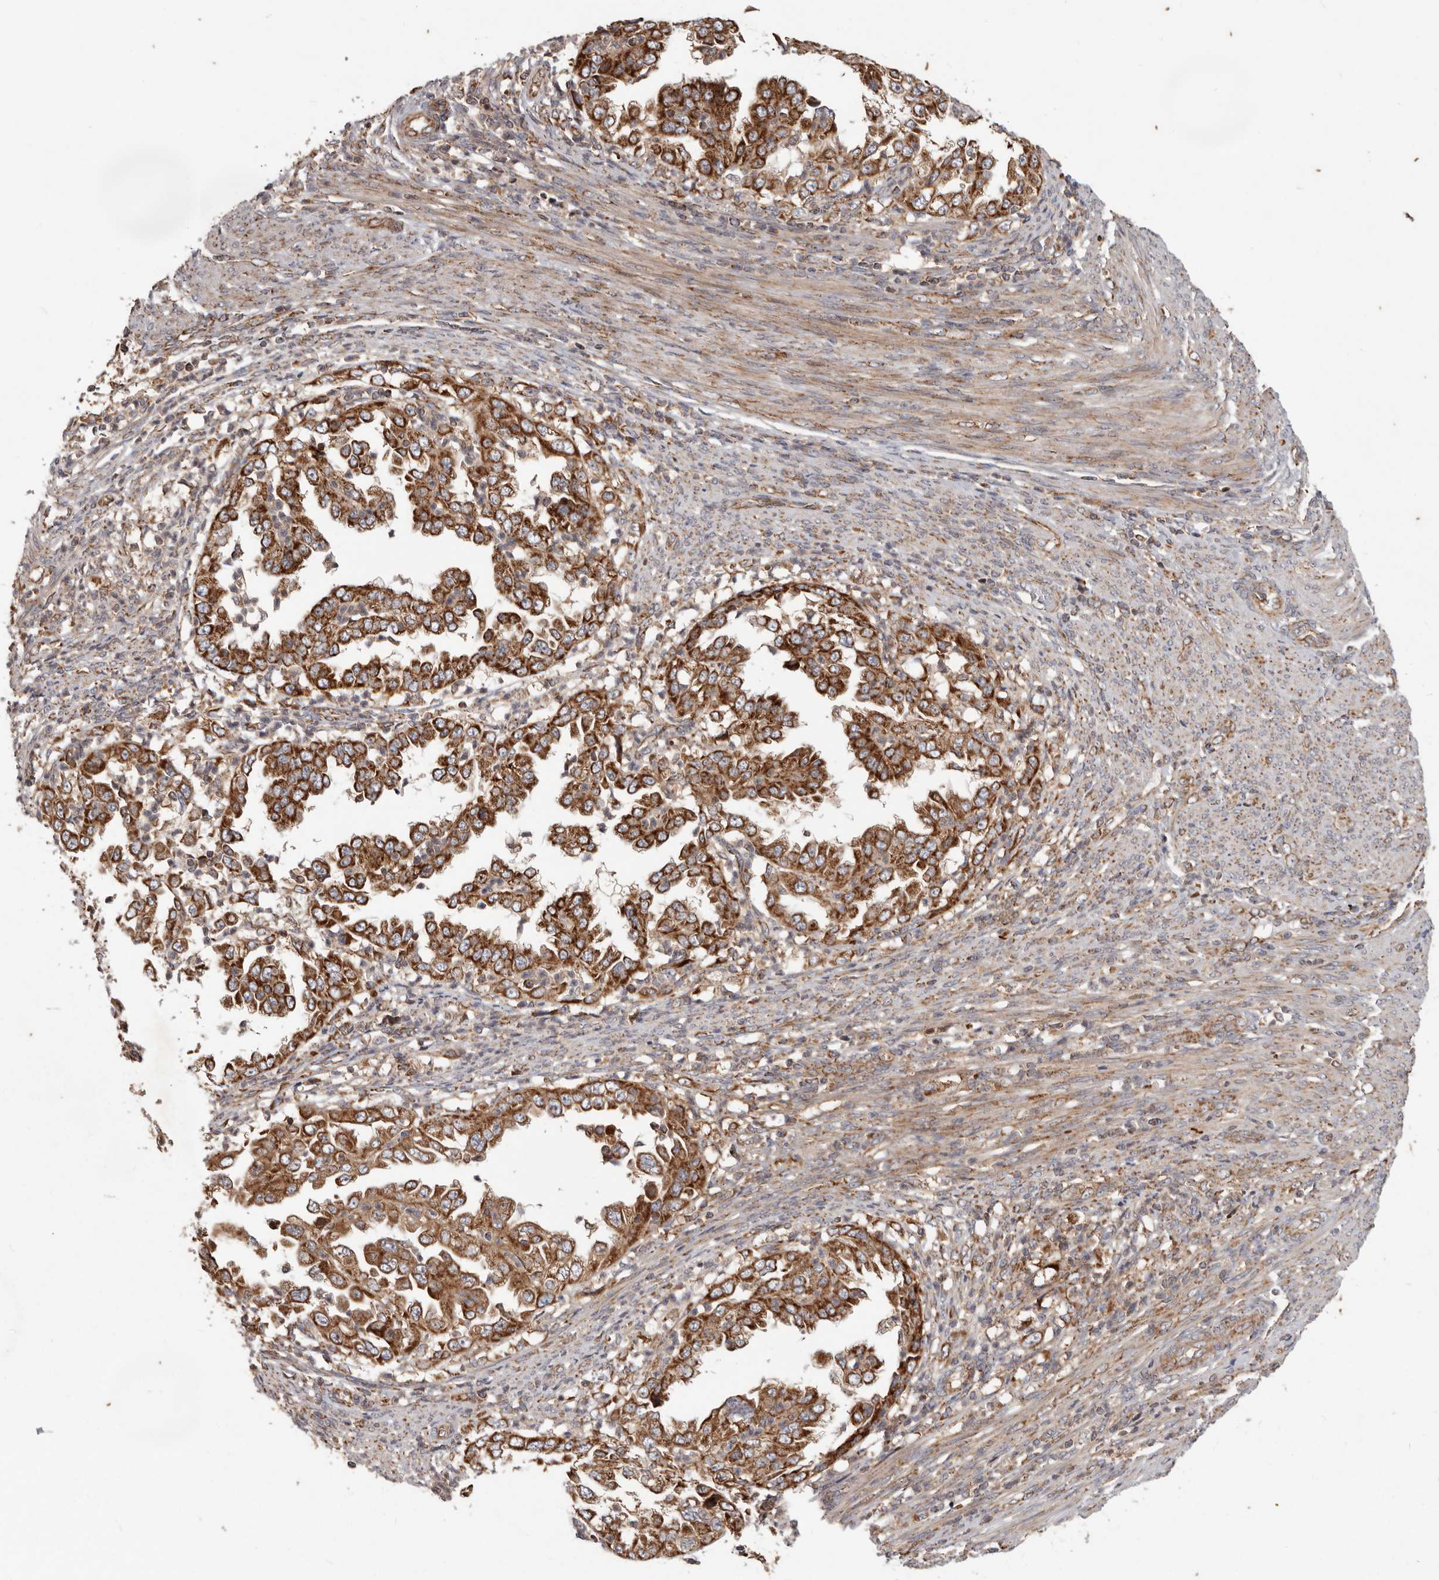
{"staining": {"intensity": "strong", "quantity": ">75%", "location": "cytoplasmic/membranous"}, "tissue": "endometrial cancer", "cell_type": "Tumor cells", "image_type": "cancer", "snomed": [{"axis": "morphology", "description": "Adenocarcinoma, NOS"}, {"axis": "topography", "description": "Endometrium"}], "caption": "IHC staining of endometrial cancer, which demonstrates high levels of strong cytoplasmic/membranous staining in approximately >75% of tumor cells indicating strong cytoplasmic/membranous protein staining. The staining was performed using DAB (3,3'-diaminobenzidine) (brown) for protein detection and nuclei were counterstained in hematoxylin (blue).", "gene": "MRPS10", "patient": {"sex": "female", "age": 85}}